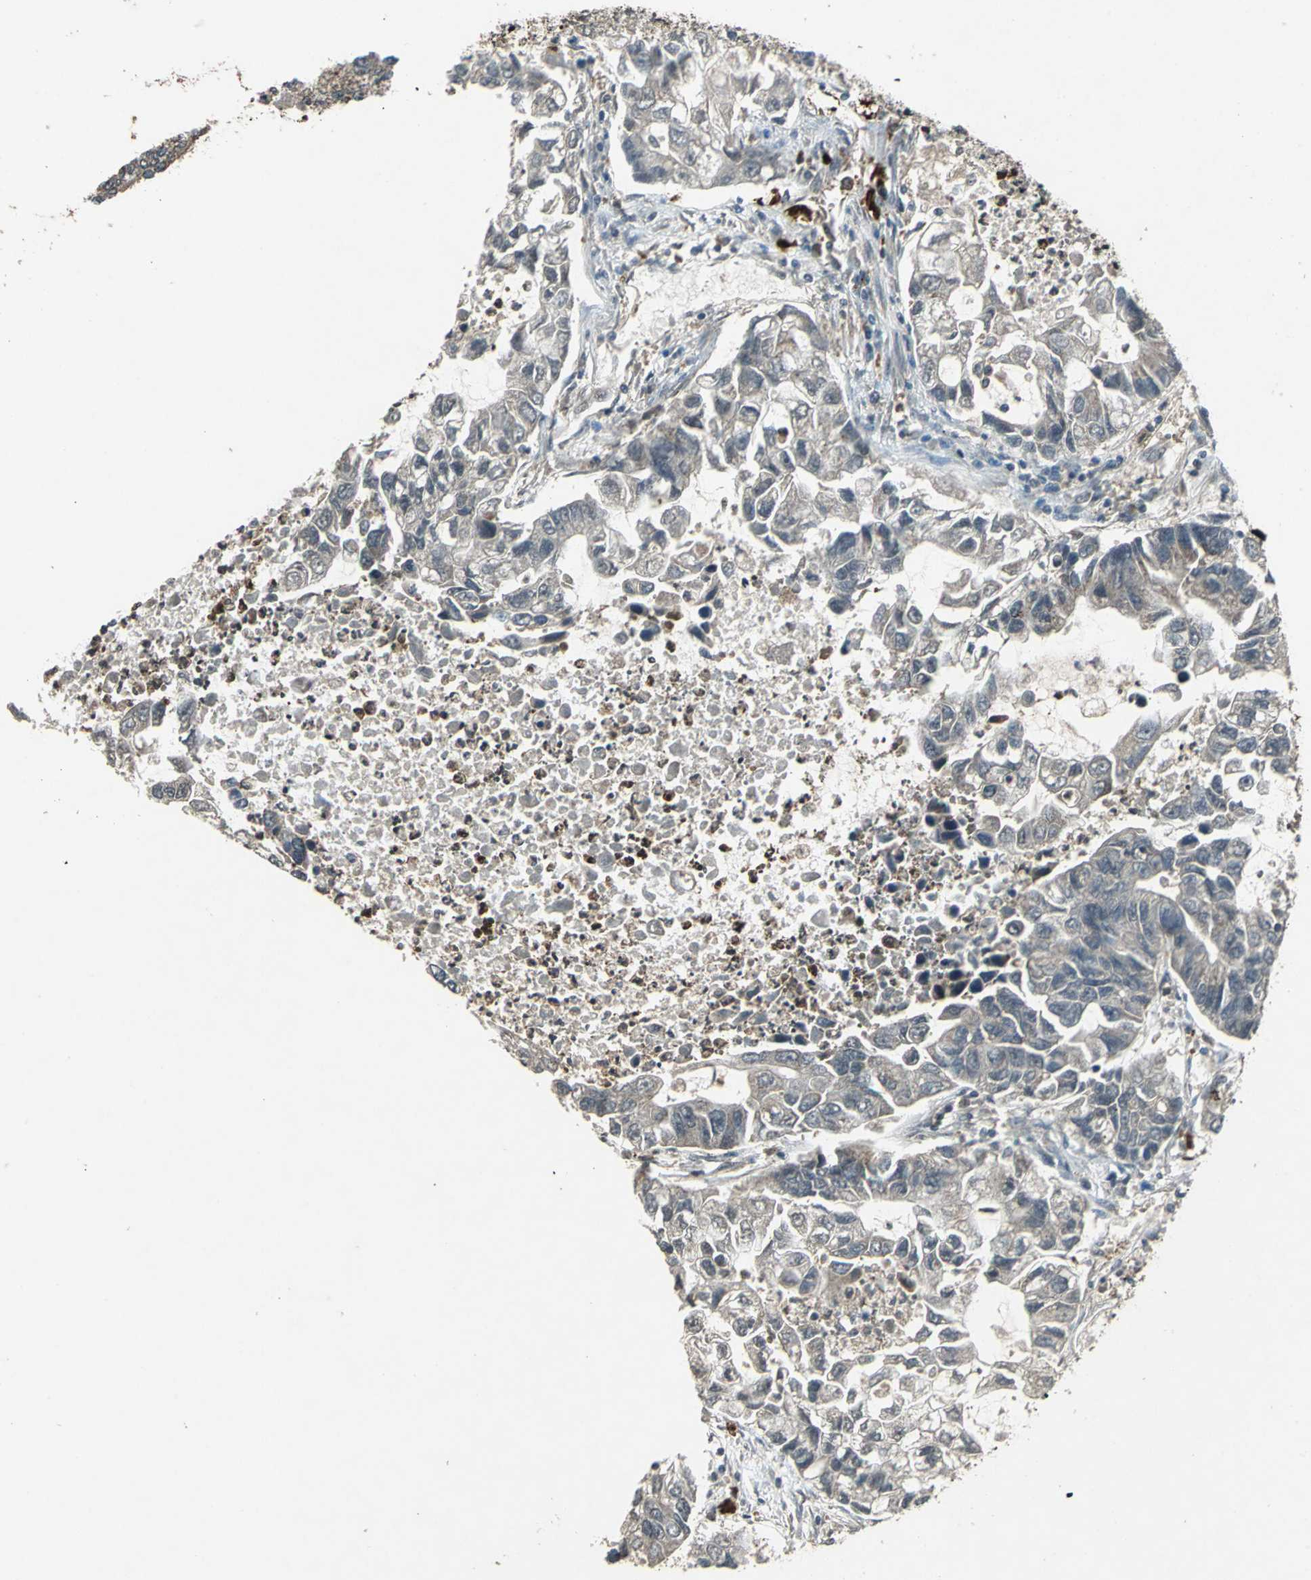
{"staining": {"intensity": "negative", "quantity": "none", "location": "none"}, "tissue": "lung cancer", "cell_type": "Tumor cells", "image_type": "cancer", "snomed": [{"axis": "morphology", "description": "Adenocarcinoma, NOS"}, {"axis": "topography", "description": "Lung"}], "caption": "Lung cancer (adenocarcinoma) stained for a protein using immunohistochemistry demonstrates no positivity tumor cells.", "gene": "PYCARD", "patient": {"sex": "female", "age": 51}}